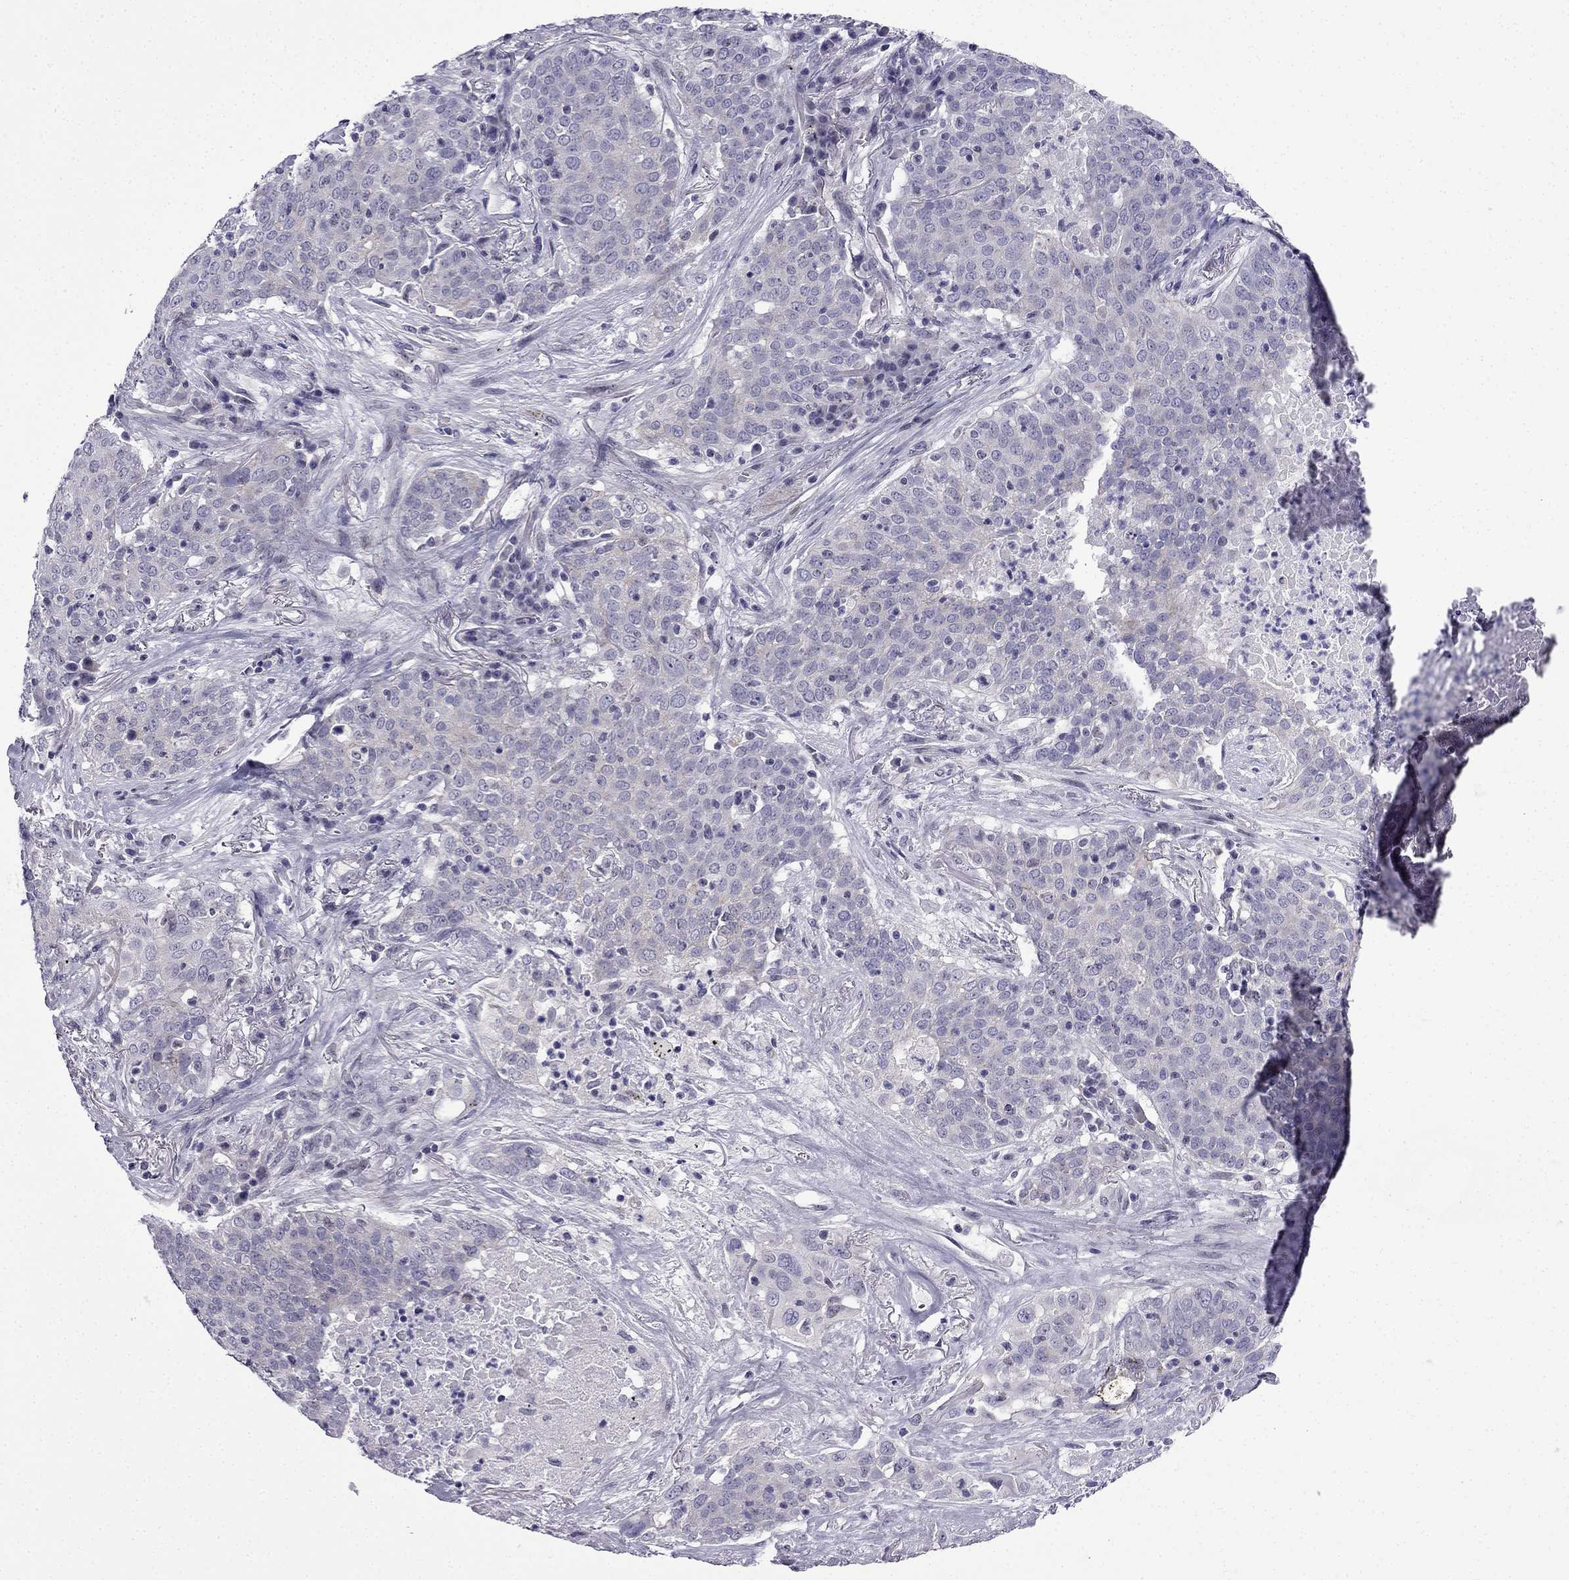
{"staining": {"intensity": "negative", "quantity": "none", "location": "none"}, "tissue": "lung cancer", "cell_type": "Tumor cells", "image_type": "cancer", "snomed": [{"axis": "morphology", "description": "Squamous cell carcinoma, NOS"}, {"axis": "topography", "description": "Lung"}], "caption": "Photomicrograph shows no significant protein expression in tumor cells of lung cancer. (DAB immunohistochemistry (IHC) visualized using brightfield microscopy, high magnification).", "gene": "POM121L12", "patient": {"sex": "male", "age": 82}}